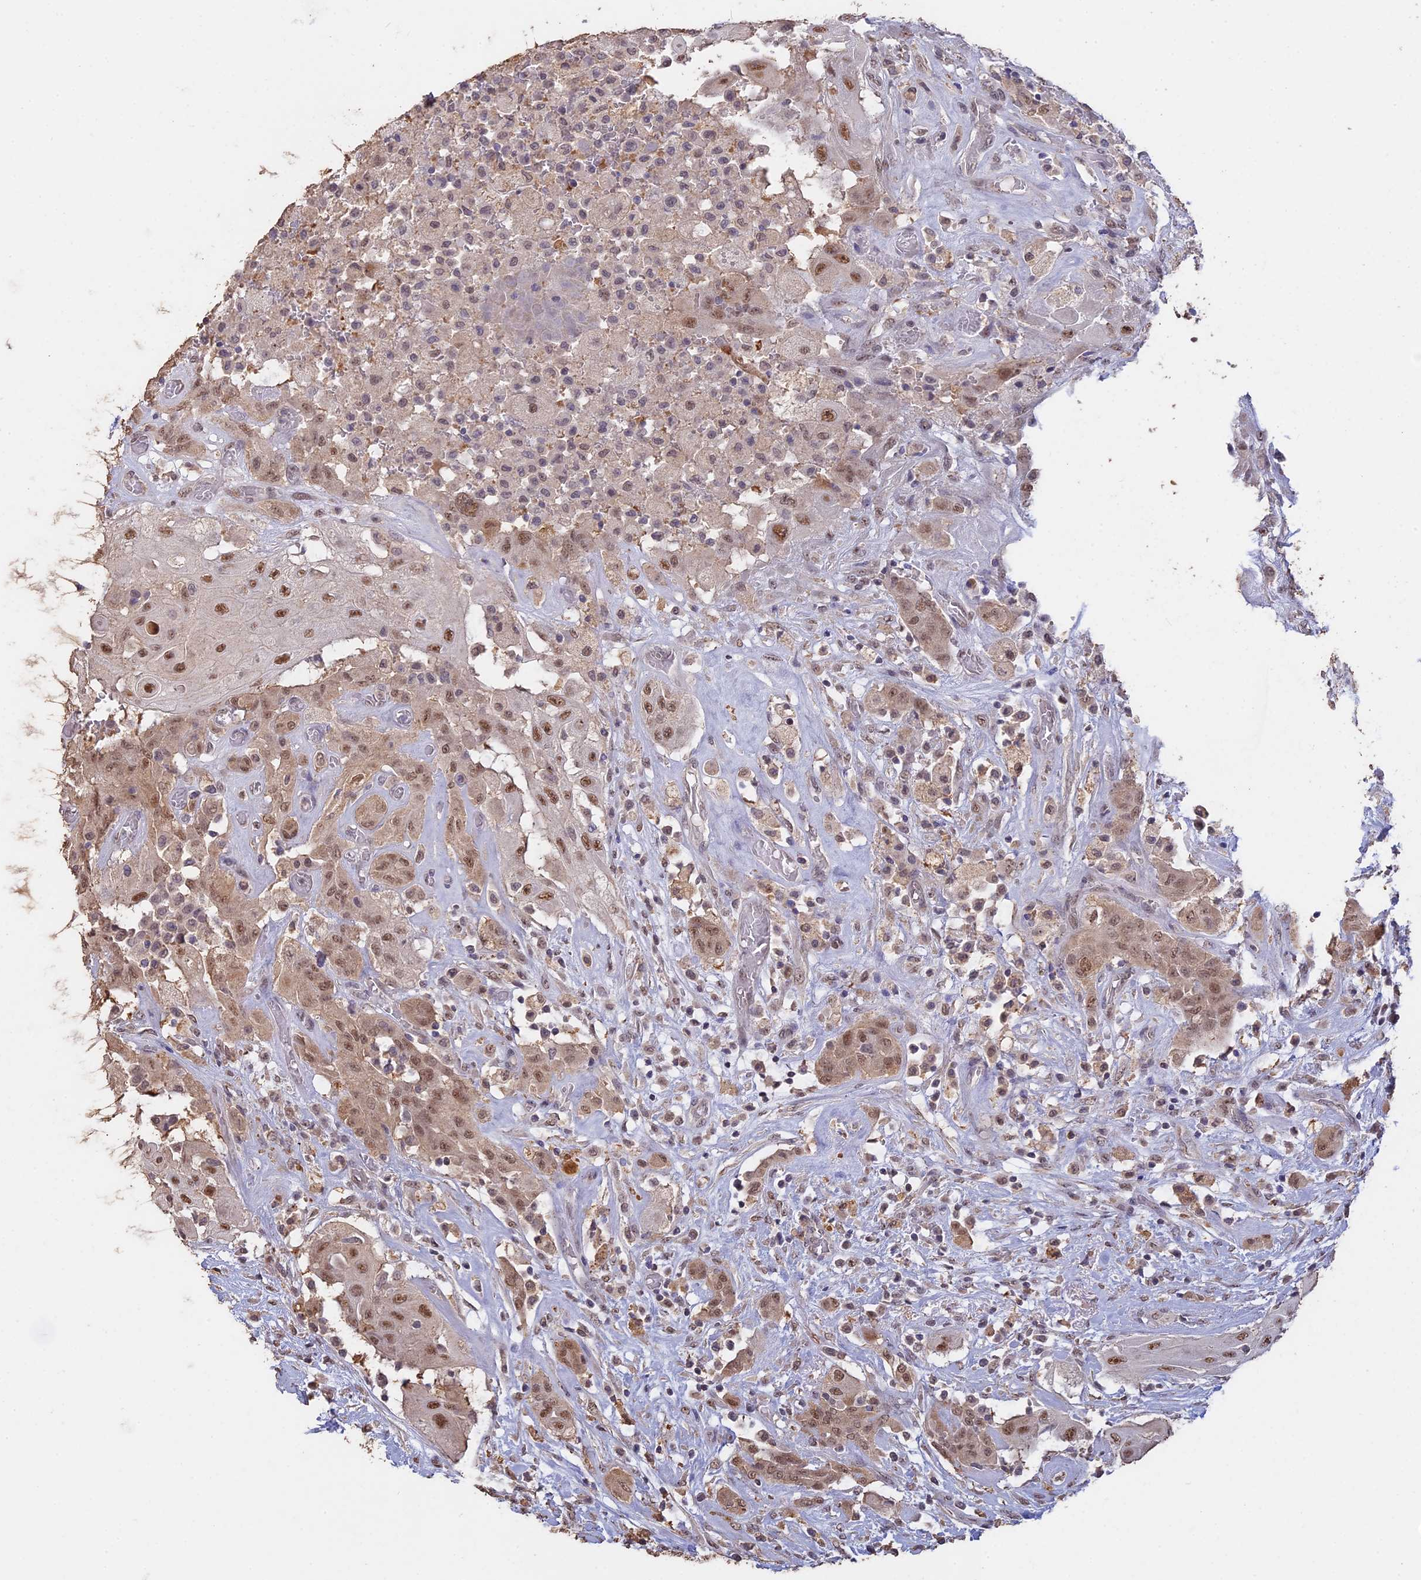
{"staining": {"intensity": "moderate", "quantity": ">75%", "location": "nuclear"}, "tissue": "thyroid cancer", "cell_type": "Tumor cells", "image_type": "cancer", "snomed": [{"axis": "morphology", "description": "Papillary adenocarcinoma, NOS"}, {"axis": "topography", "description": "Thyroid gland"}], "caption": "The image shows staining of thyroid cancer (papillary adenocarcinoma), revealing moderate nuclear protein expression (brown color) within tumor cells.", "gene": "PSMC6", "patient": {"sex": "female", "age": 59}}